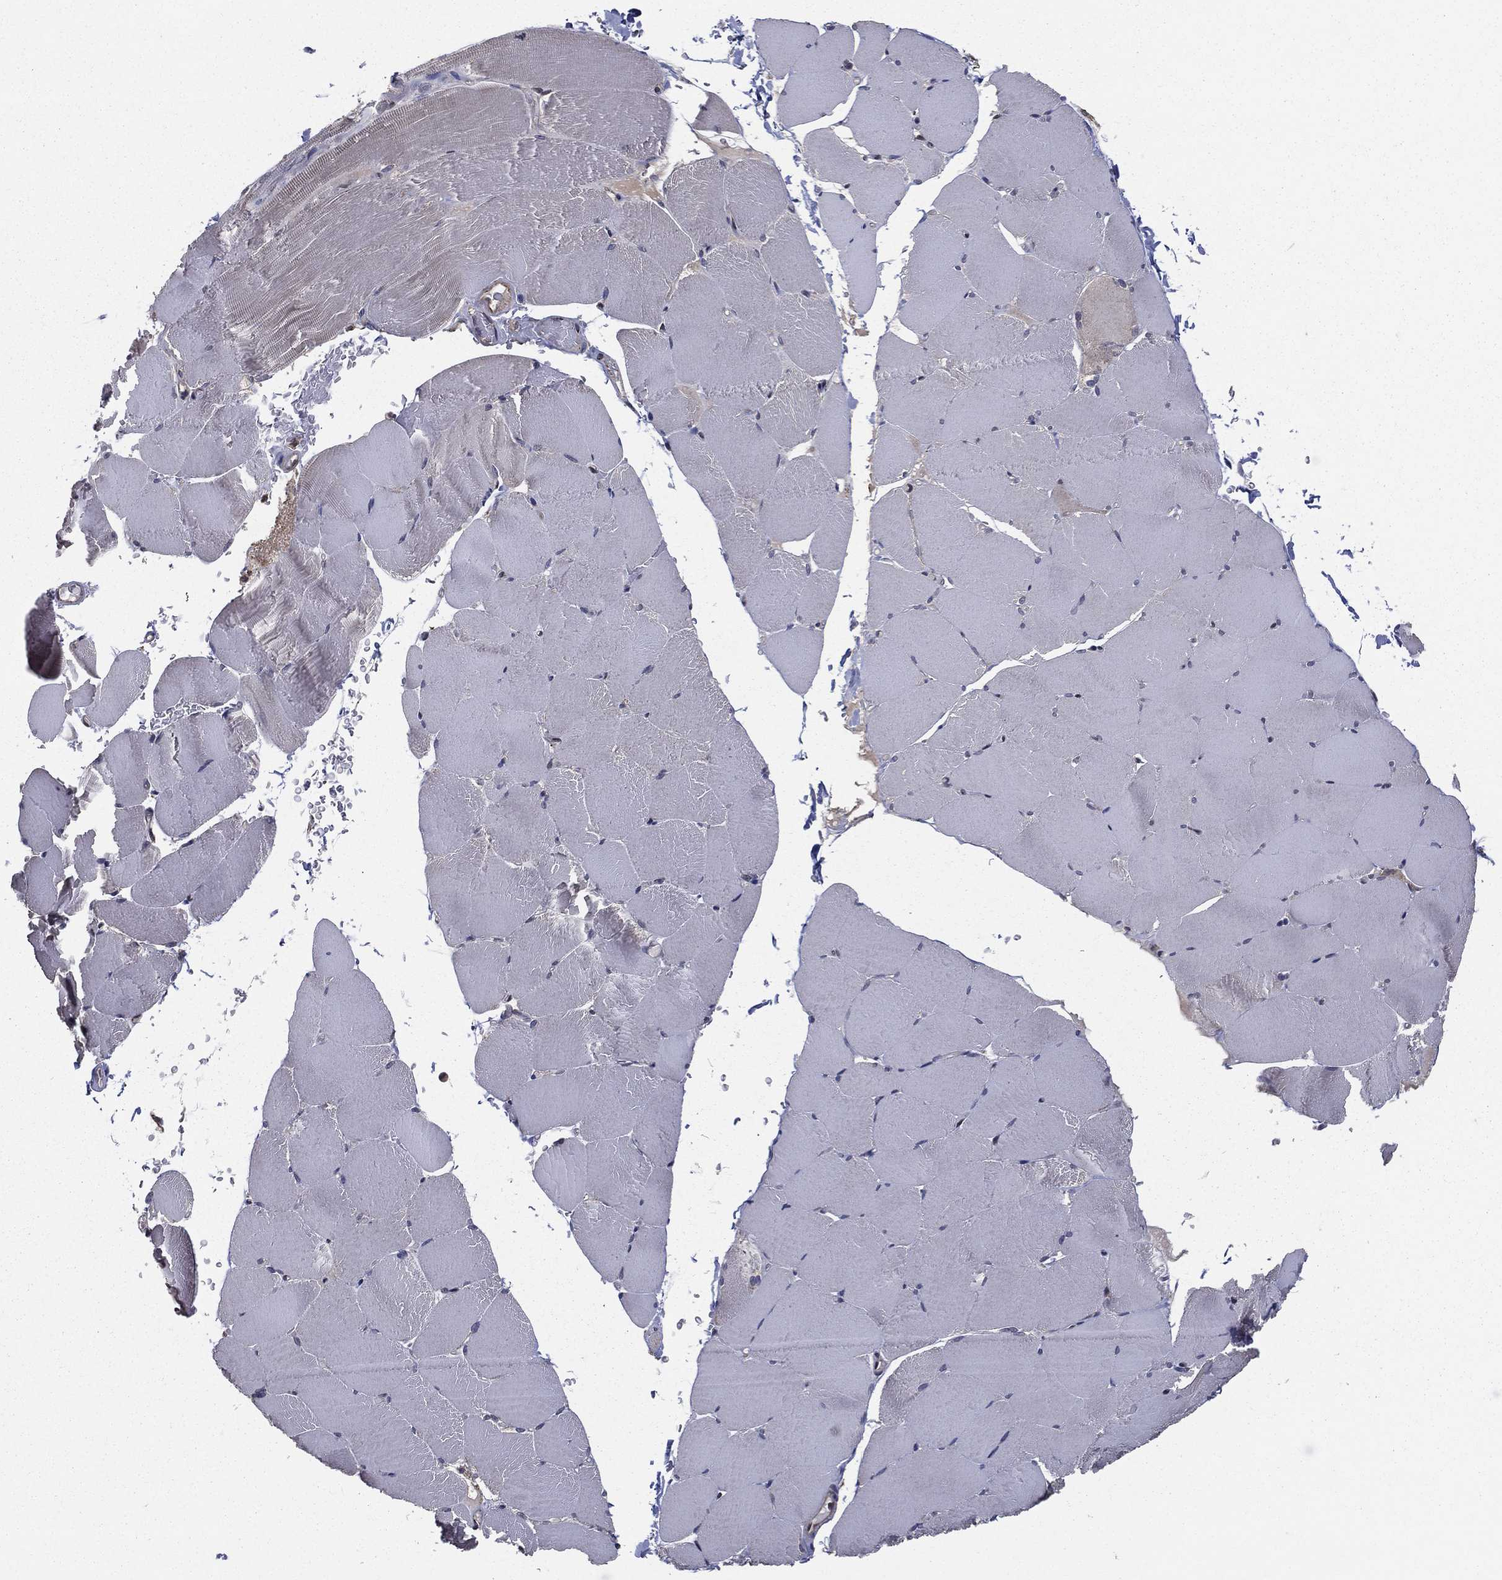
{"staining": {"intensity": "negative", "quantity": "none", "location": "none"}, "tissue": "skeletal muscle", "cell_type": "Myocytes", "image_type": "normal", "snomed": [{"axis": "morphology", "description": "Normal tissue, NOS"}, {"axis": "topography", "description": "Skeletal muscle"}], "caption": "Immunohistochemistry (IHC) histopathology image of benign human skeletal muscle stained for a protein (brown), which exhibits no expression in myocytes.", "gene": "ENSG00000288684", "patient": {"sex": "female", "age": 37}}